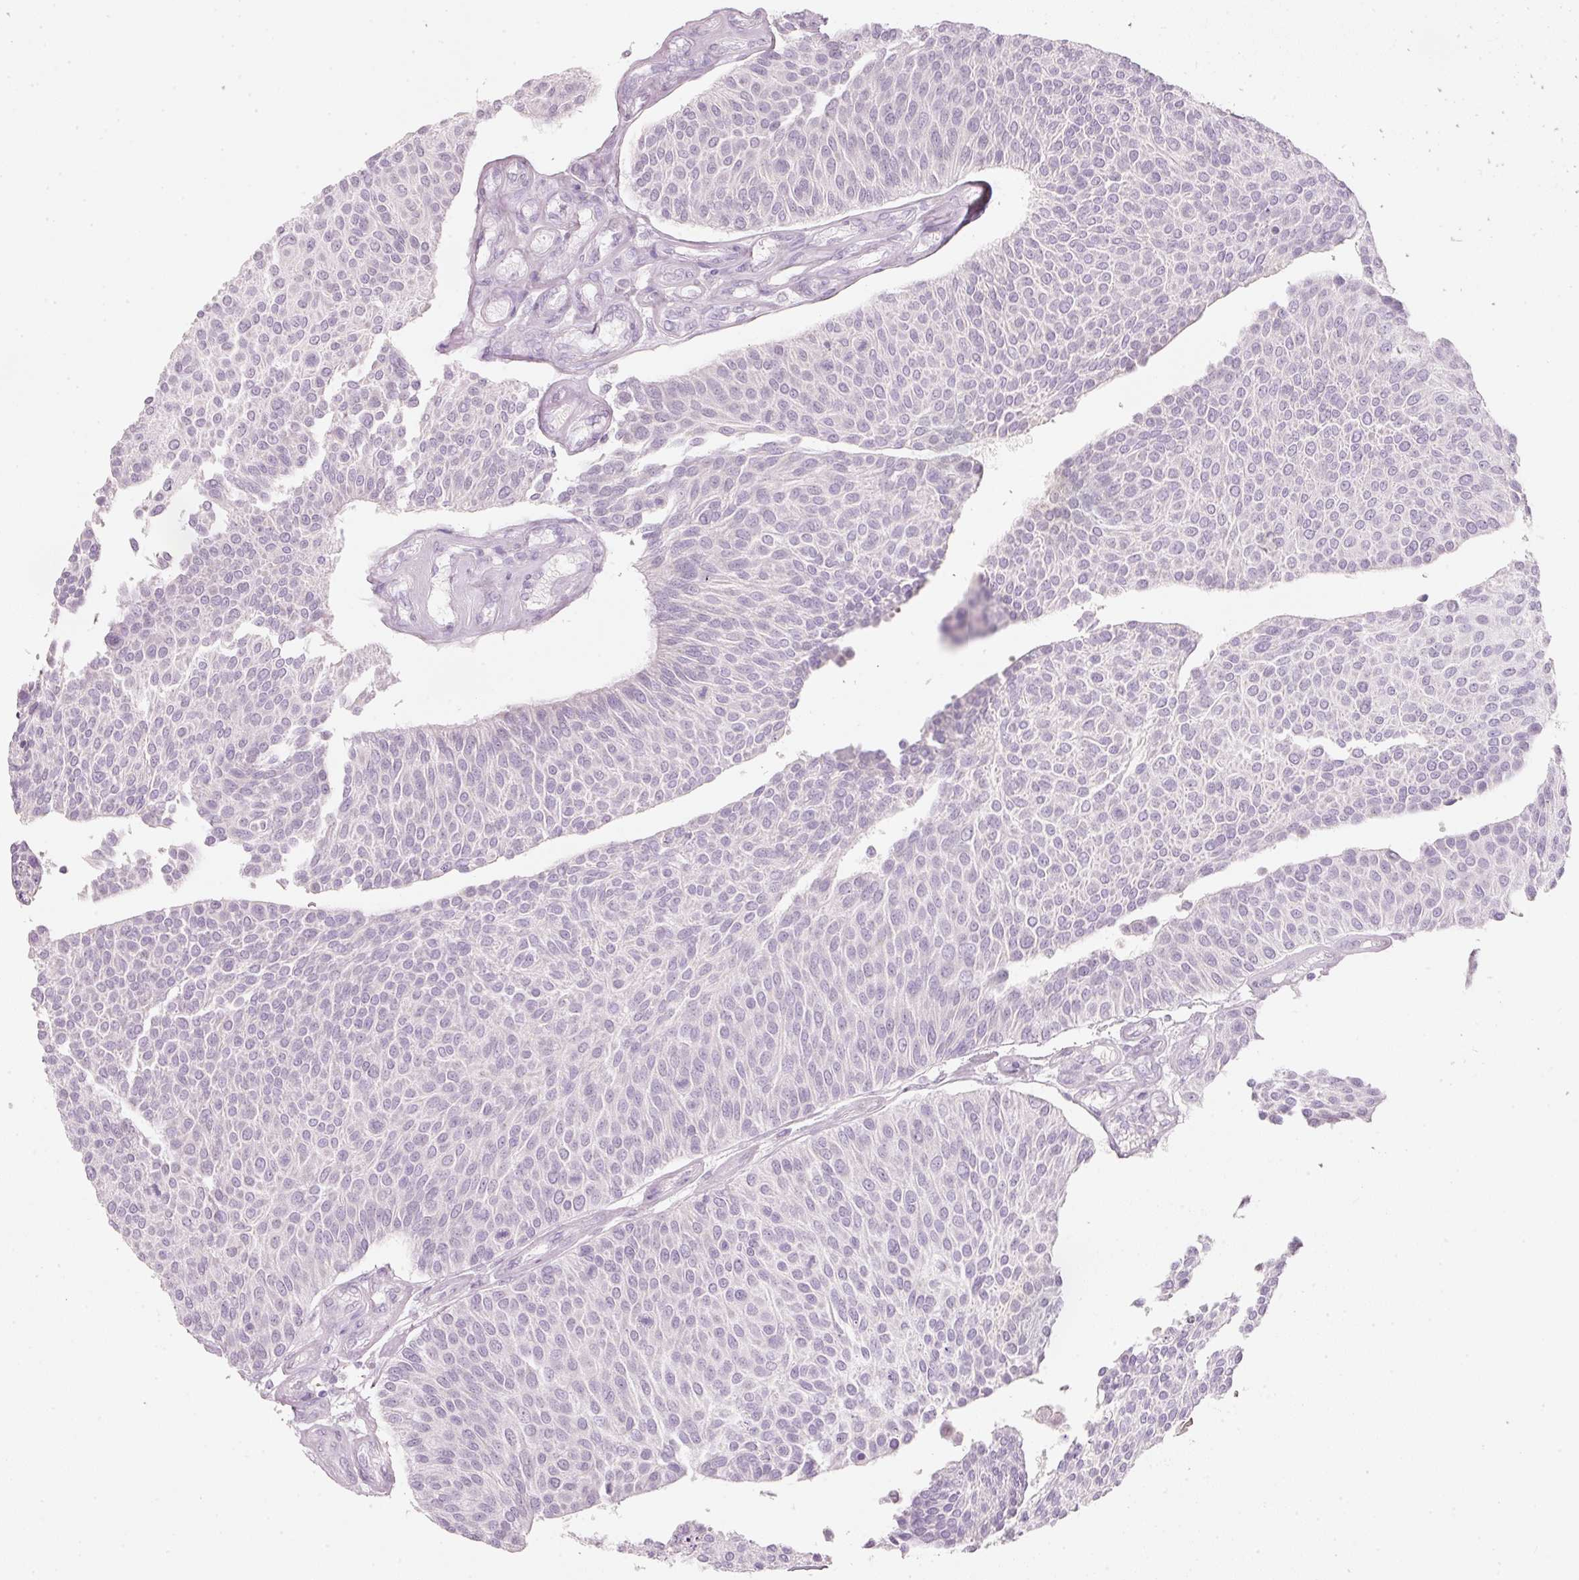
{"staining": {"intensity": "negative", "quantity": "none", "location": "none"}, "tissue": "urothelial cancer", "cell_type": "Tumor cells", "image_type": "cancer", "snomed": [{"axis": "morphology", "description": "Urothelial carcinoma, NOS"}, {"axis": "topography", "description": "Urinary bladder"}], "caption": "An IHC photomicrograph of transitional cell carcinoma is shown. There is no staining in tumor cells of transitional cell carcinoma.", "gene": "ENSG00000206549", "patient": {"sex": "male", "age": 55}}